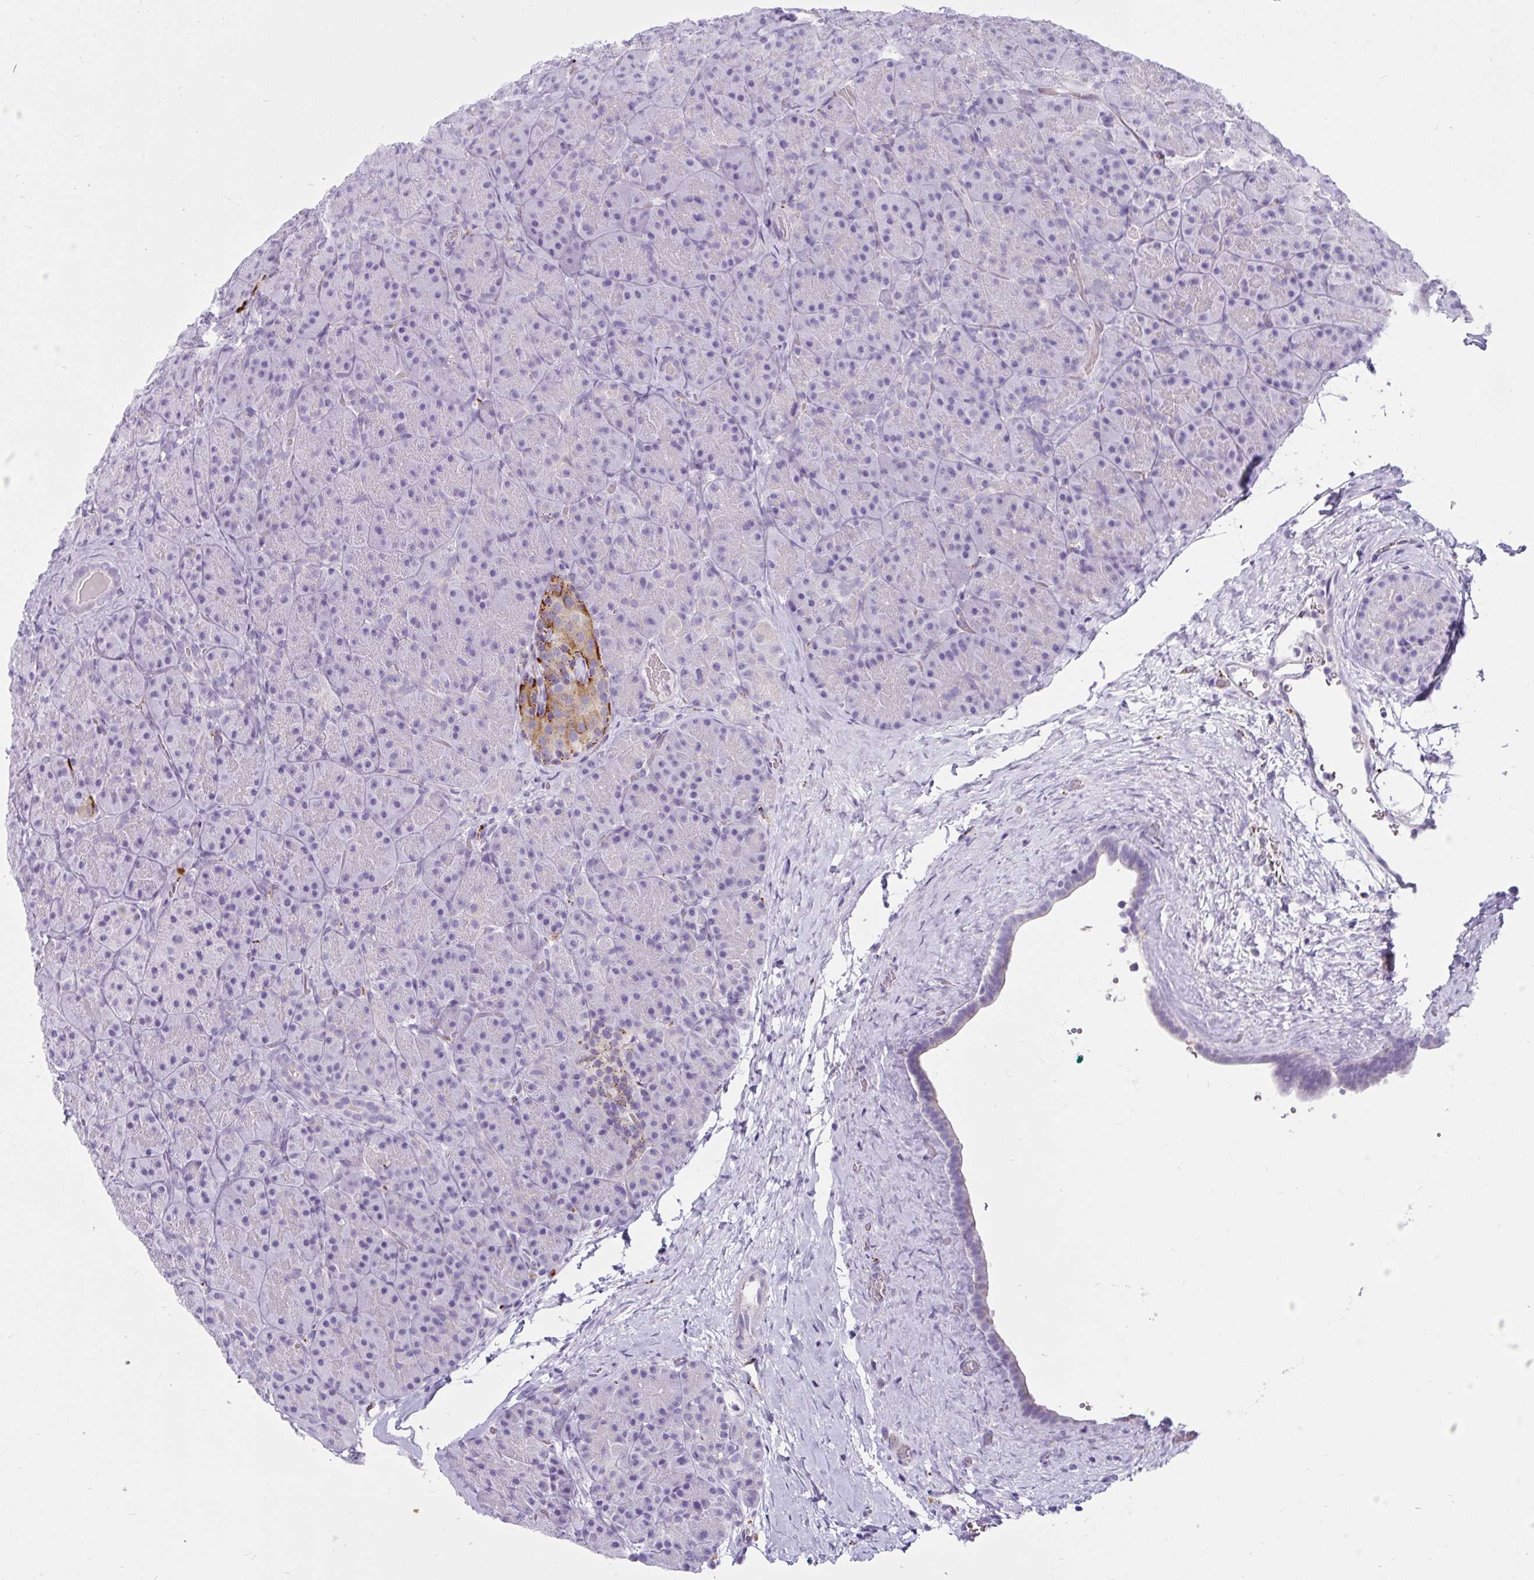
{"staining": {"intensity": "negative", "quantity": "none", "location": "none"}, "tissue": "pancreas", "cell_type": "Exocrine glandular cells", "image_type": "normal", "snomed": [{"axis": "morphology", "description": "Normal tissue, NOS"}, {"axis": "topography", "description": "Pancreas"}], "caption": "High power microscopy micrograph of an immunohistochemistry micrograph of benign pancreas, revealing no significant staining in exocrine glandular cells. The staining is performed using DAB brown chromogen with nuclei counter-stained in using hematoxylin.", "gene": "CTSZ", "patient": {"sex": "male", "age": 57}}